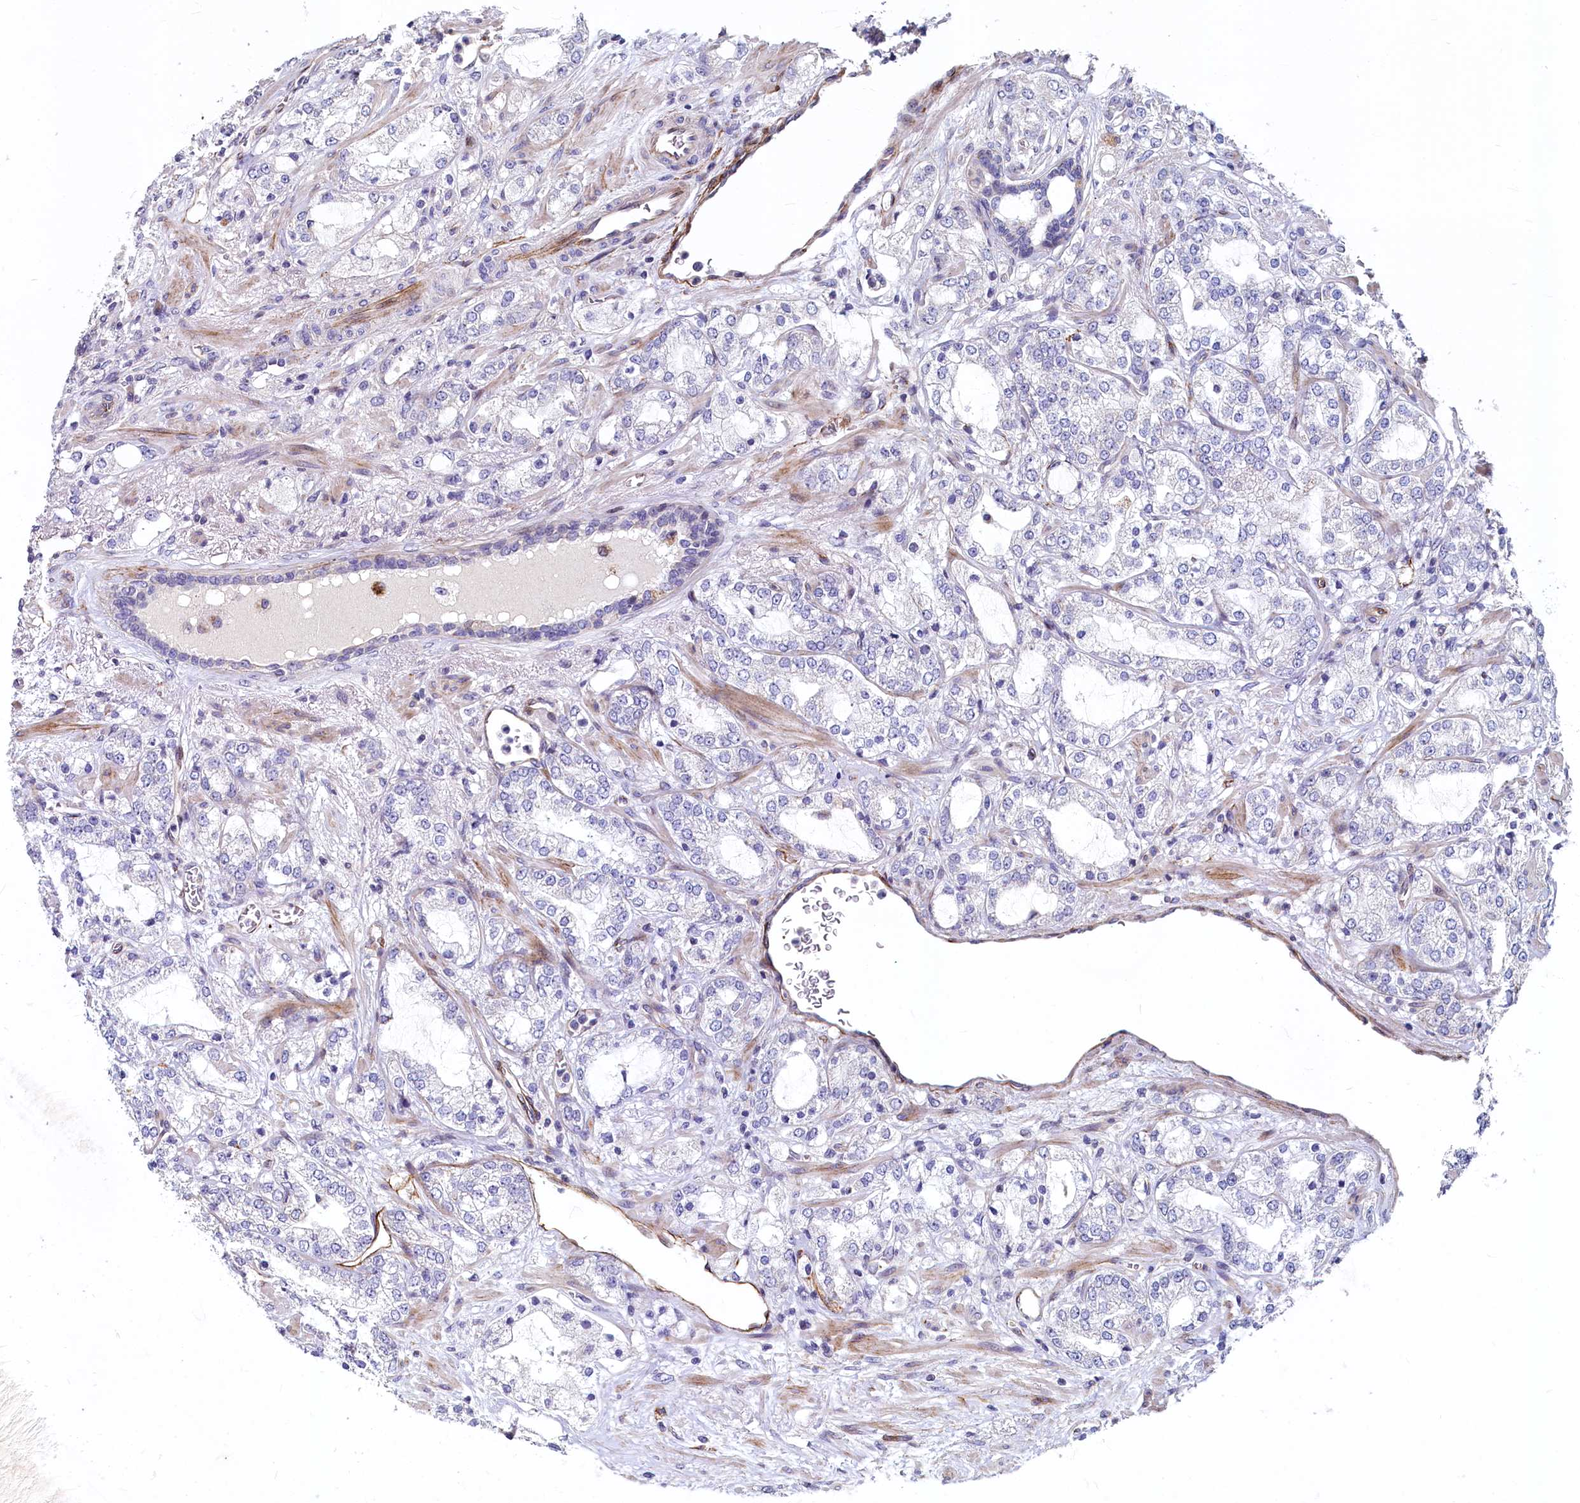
{"staining": {"intensity": "negative", "quantity": "none", "location": "none"}, "tissue": "prostate cancer", "cell_type": "Tumor cells", "image_type": "cancer", "snomed": [{"axis": "morphology", "description": "Adenocarcinoma, High grade"}, {"axis": "topography", "description": "Prostate"}], "caption": "The micrograph demonstrates no staining of tumor cells in high-grade adenocarcinoma (prostate).", "gene": "ASXL3", "patient": {"sex": "male", "age": 64}}